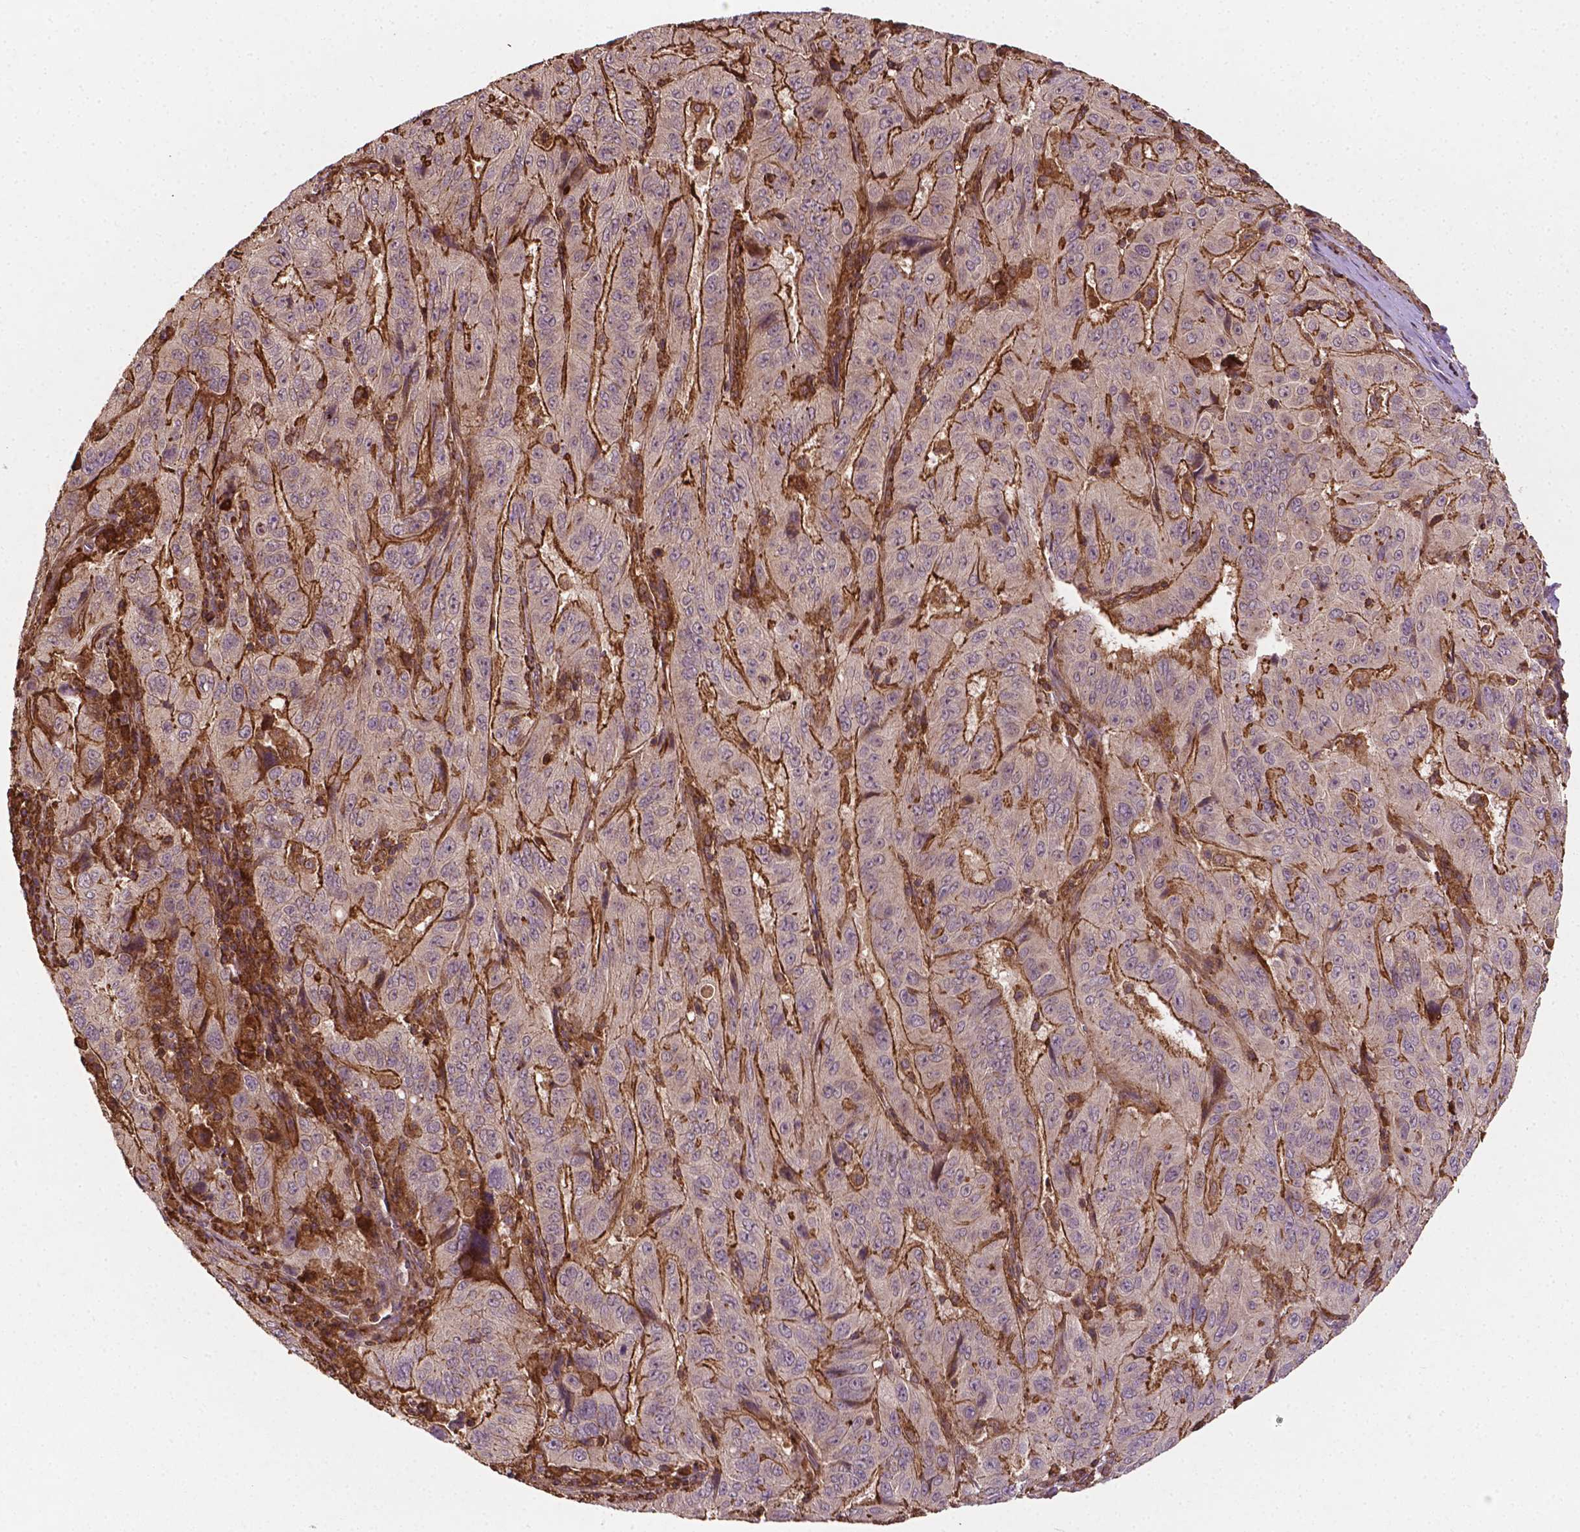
{"staining": {"intensity": "moderate", "quantity": "<25%", "location": "cytoplasmic/membranous"}, "tissue": "pancreatic cancer", "cell_type": "Tumor cells", "image_type": "cancer", "snomed": [{"axis": "morphology", "description": "Adenocarcinoma, NOS"}, {"axis": "topography", "description": "Pancreas"}], "caption": "This is an image of immunohistochemistry (IHC) staining of adenocarcinoma (pancreatic), which shows moderate staining in the cytoplasmic/membranous of tumor cells.", "gene": "ZMYND19", "patient": {"sex": "male", "age": 63}}